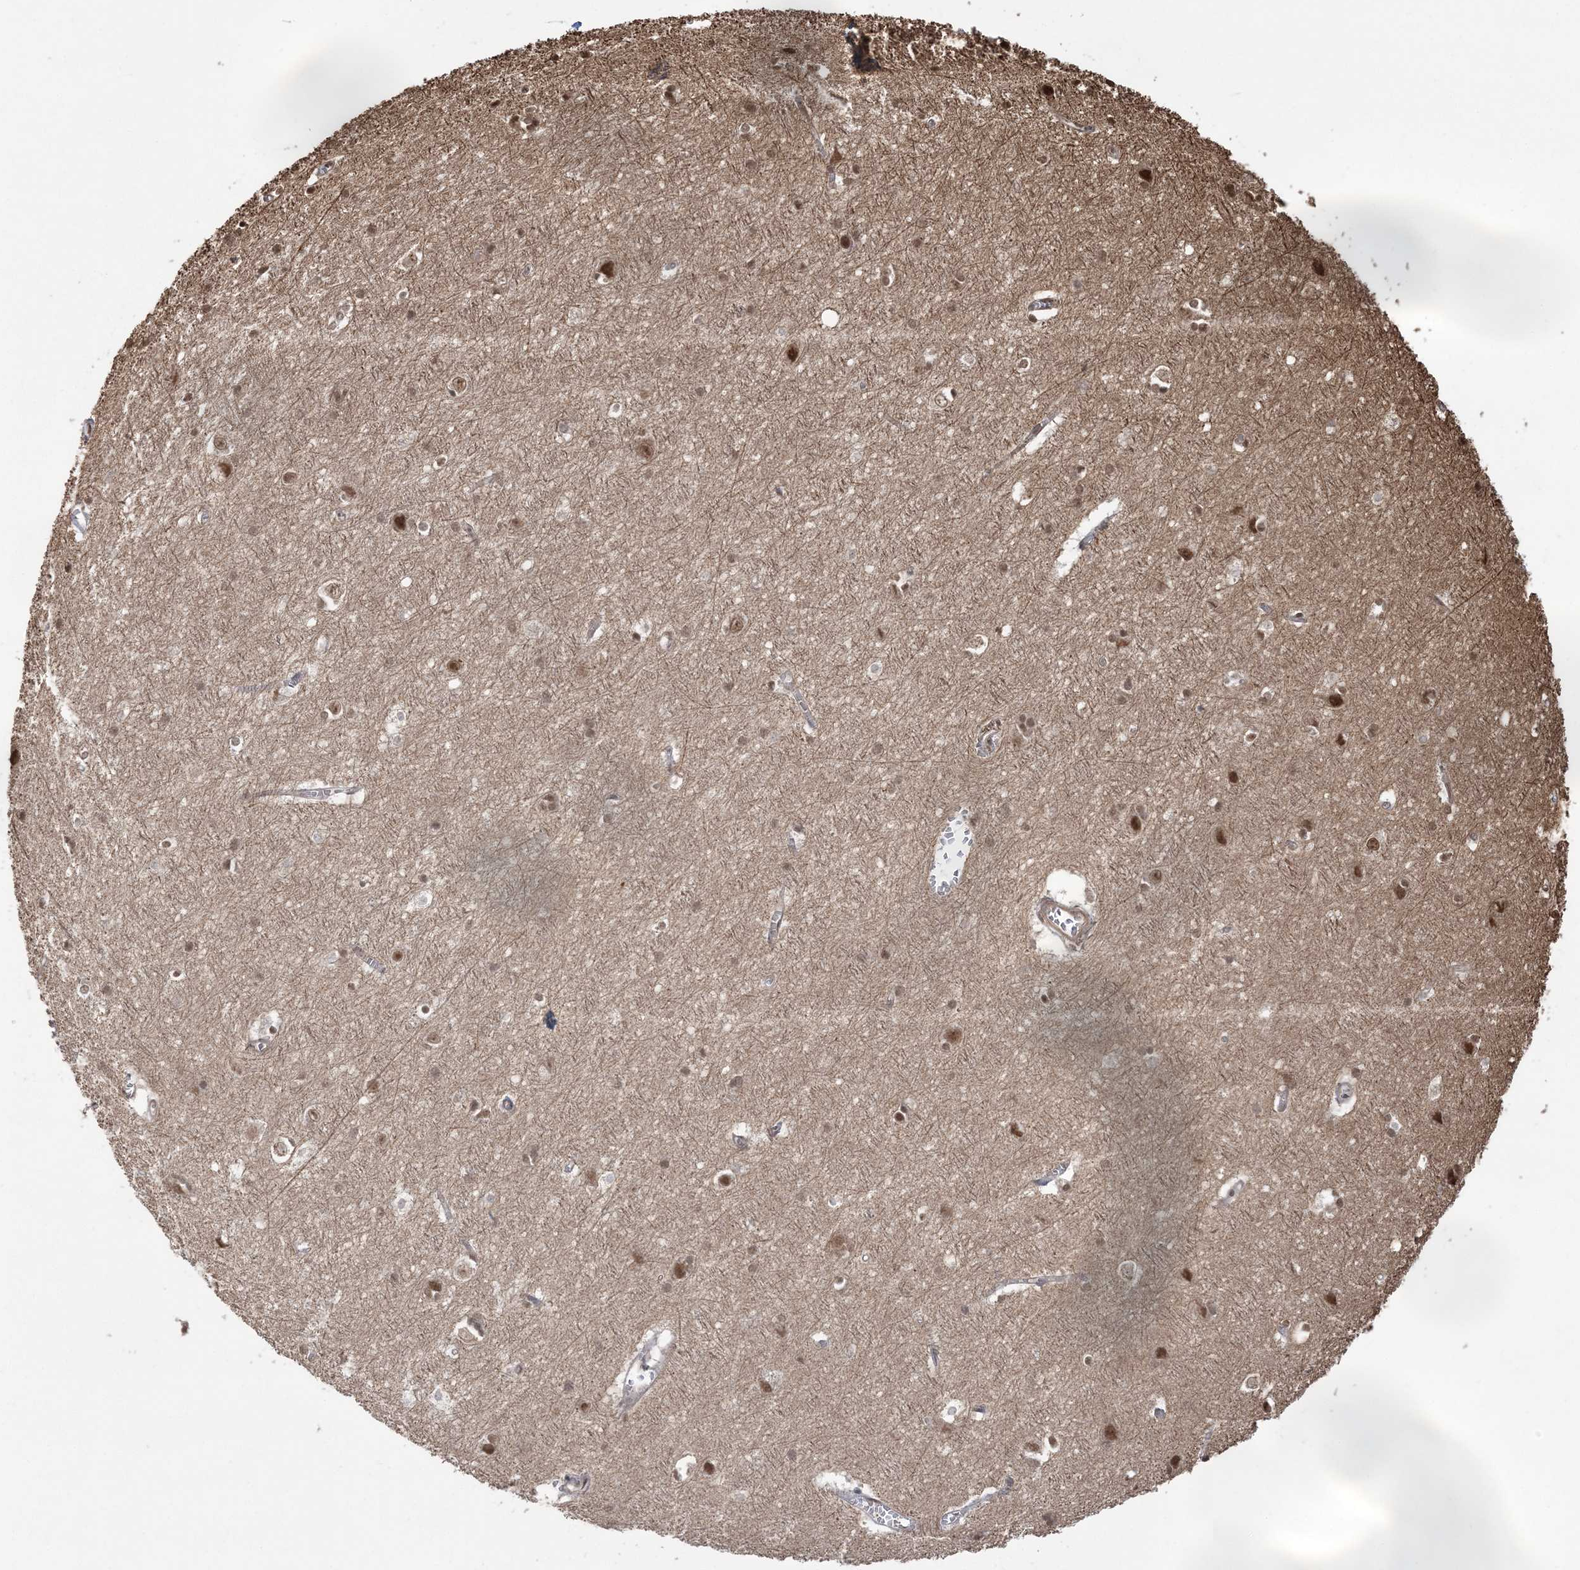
{"staining": {"intensity": "weak", "quantity": ">75%", "location": "cytoplasmic/membranous,nuclear"}, "tissue": "cerebral cortex", "cell_type": "Endothelial cells", "image_type": "normal", "snomed": [{"axis": "morphology", "description": "Normal tissue, NOS"}, {"axis": "topography", "description": "Cerebral cortex"}], "caption": "Immunohistochemical staining of unremarkable human cerebral cortex demonstrates >75% levels of weak cytoplasmic/membranous,nuclear protein positivity in approximately >75% of endothelial cells.", "gene": "ZNF839", "patient": {"sex": "male", "age": 54}}